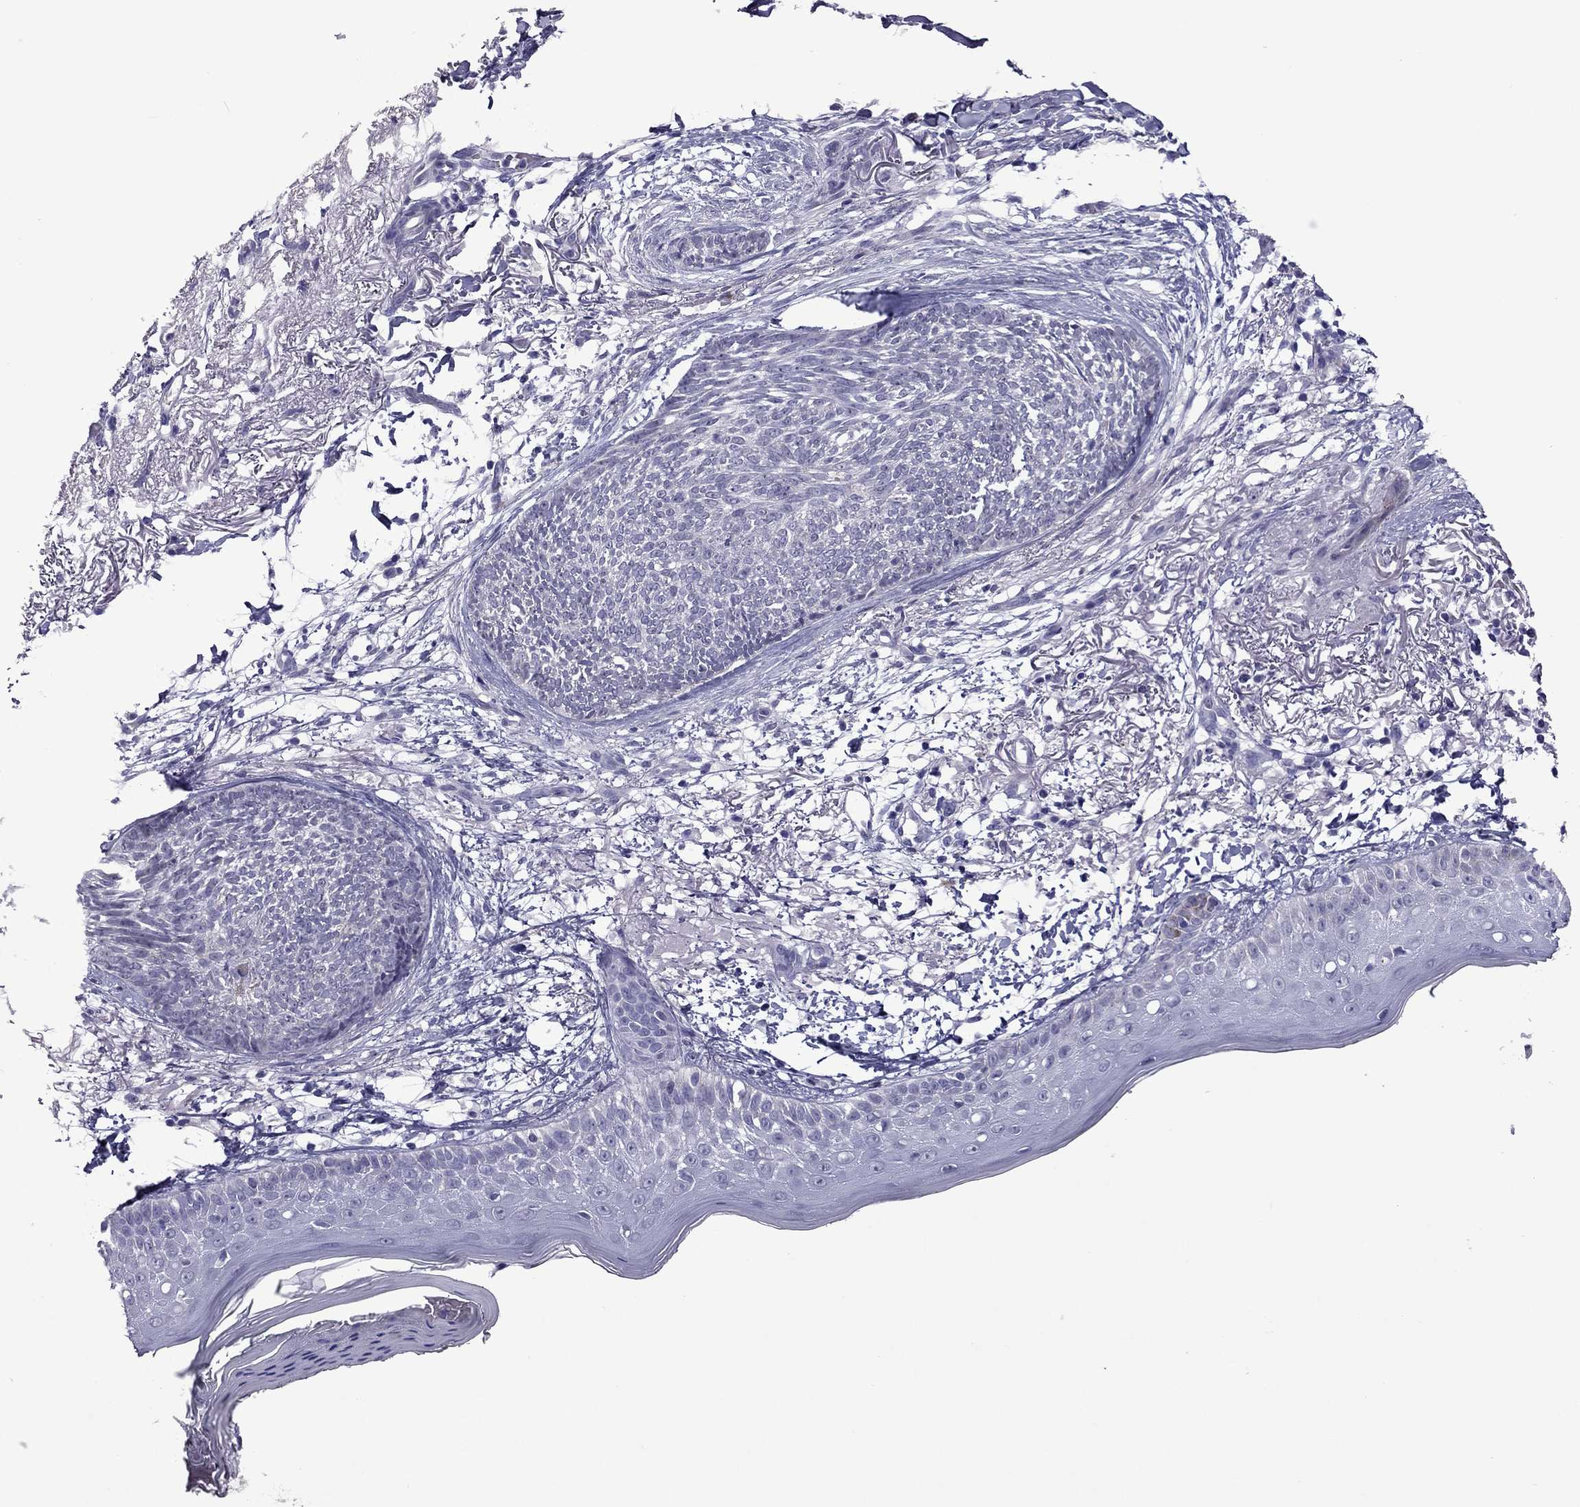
{"staining": {"intensity": "negative", "quantity": "none", "location": "none"}, "tissue": "skin cancer", "cell_type": "Tumor cells", "image_type": "cancer", "snomed": [{"axis": "morphology", "description": "Normal tissue, NOS"}, {"axis": "morphology", "description": "Basal cell carcinoma"}, {"axis": "topography", "description": "Skin"}], "caption": "Immunohistochemical staining of skin cancer exhibits no significant expression in tumor cells.", "gene": "MYBPH", "patient": {"sex": "male", "age": 84}}